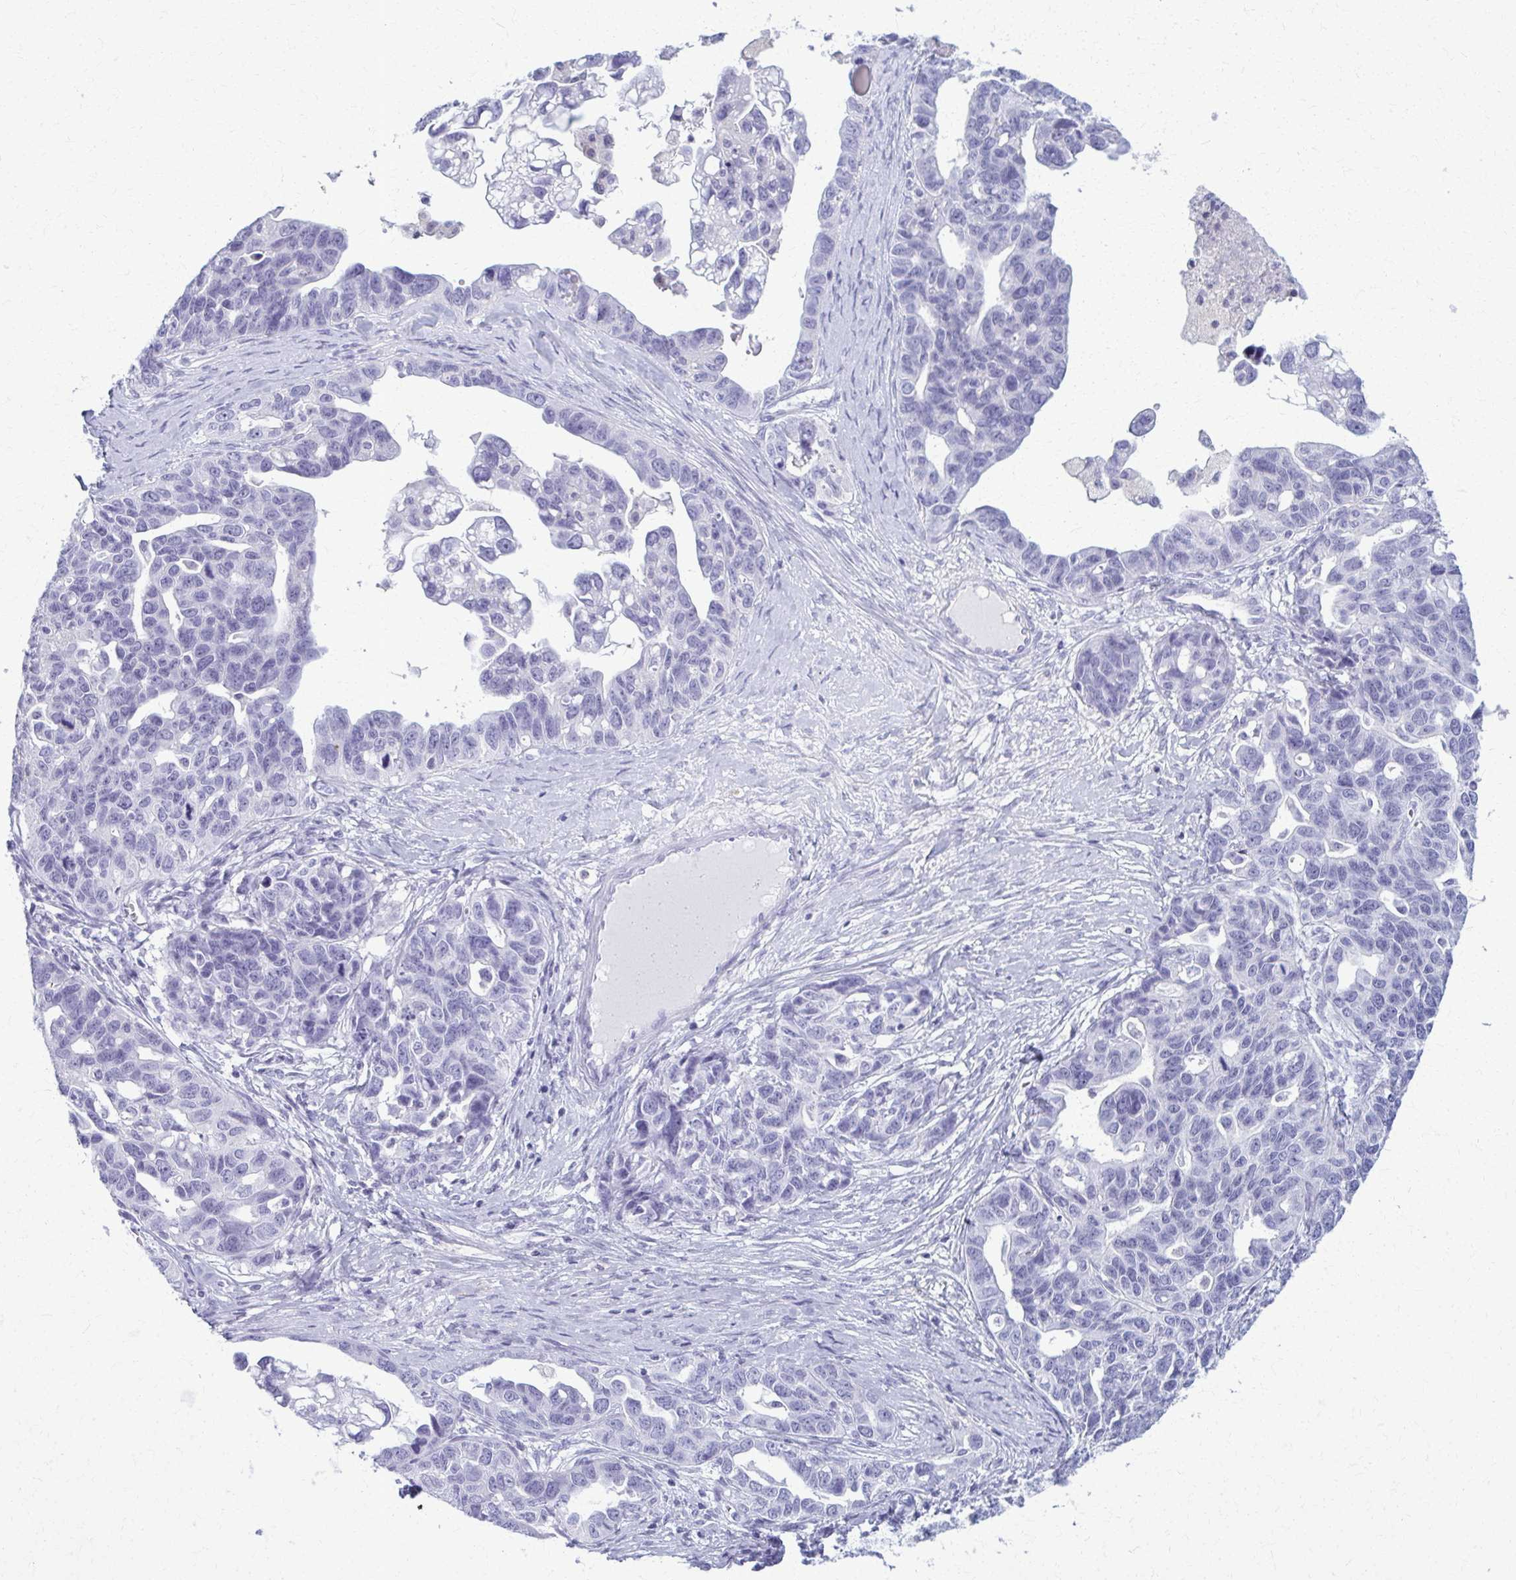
{"staining": {"intensity": "negative", "quantity": "none", "location": "none"}, "tissue": "ovarian cancer", "cell_type": "Tumor cells", "image_type": "cancer", "snomed": [{"axis": "morphology", "description": "Cystadenocarcinoma, serous, NOS"}, {"axis": "topography", "description": "Ovary"}], "caption": "Immunohistochemistry (IHC) of human ovarian cancer (serous cystadenocarcinoma) shows no staining in tumor cells.", "gene": "ACSM2B", "patient": {"sex": "female", "age": 69}}